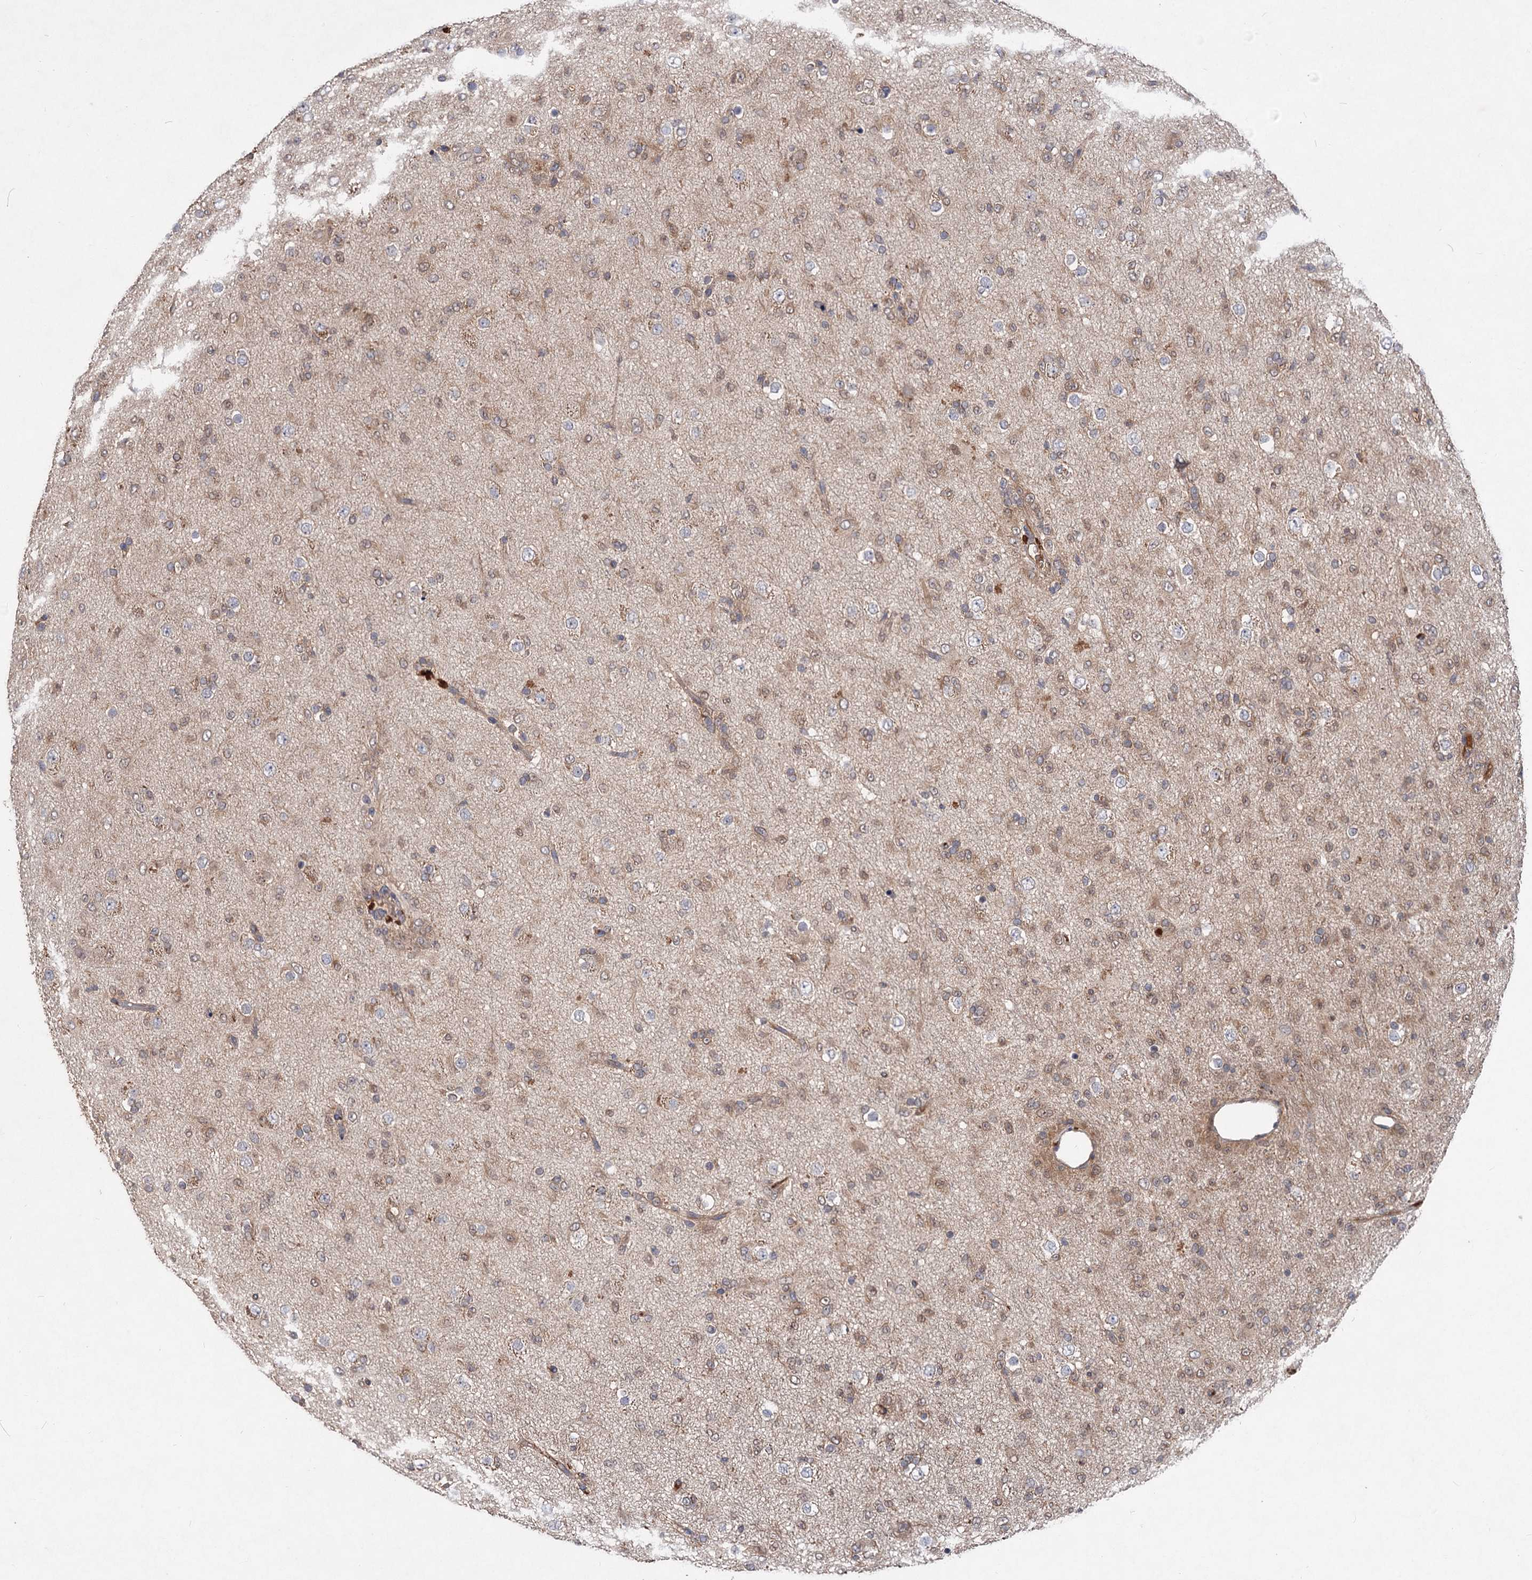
{"staining": {"intensity": "moderate", "quantity": "25%-75%", "location": "cytoplasmic/membranous"}, "tissue": "glioma", "cell_type": "Tumor cells", "image_type": "cancer", "snomed": [{"axis": "morphology", "description": "Glioma, malignant, Low grade"}, {"axis": "topography", "description": "Brain"}], "caption": "High-magnification brightfield microscopy of low-grade glioma (malignant) stained with DAB (brown) and counterstained with hematoxylin (blue). tumor cells exhibit moderate cytoplasmic/membranous staining is identified in approximately25%-75% of cells. (IHC, brightfield microscopy, high magnification).", "gene": "NUDCD2", "patient": {"sex": "male", "age": 65}}